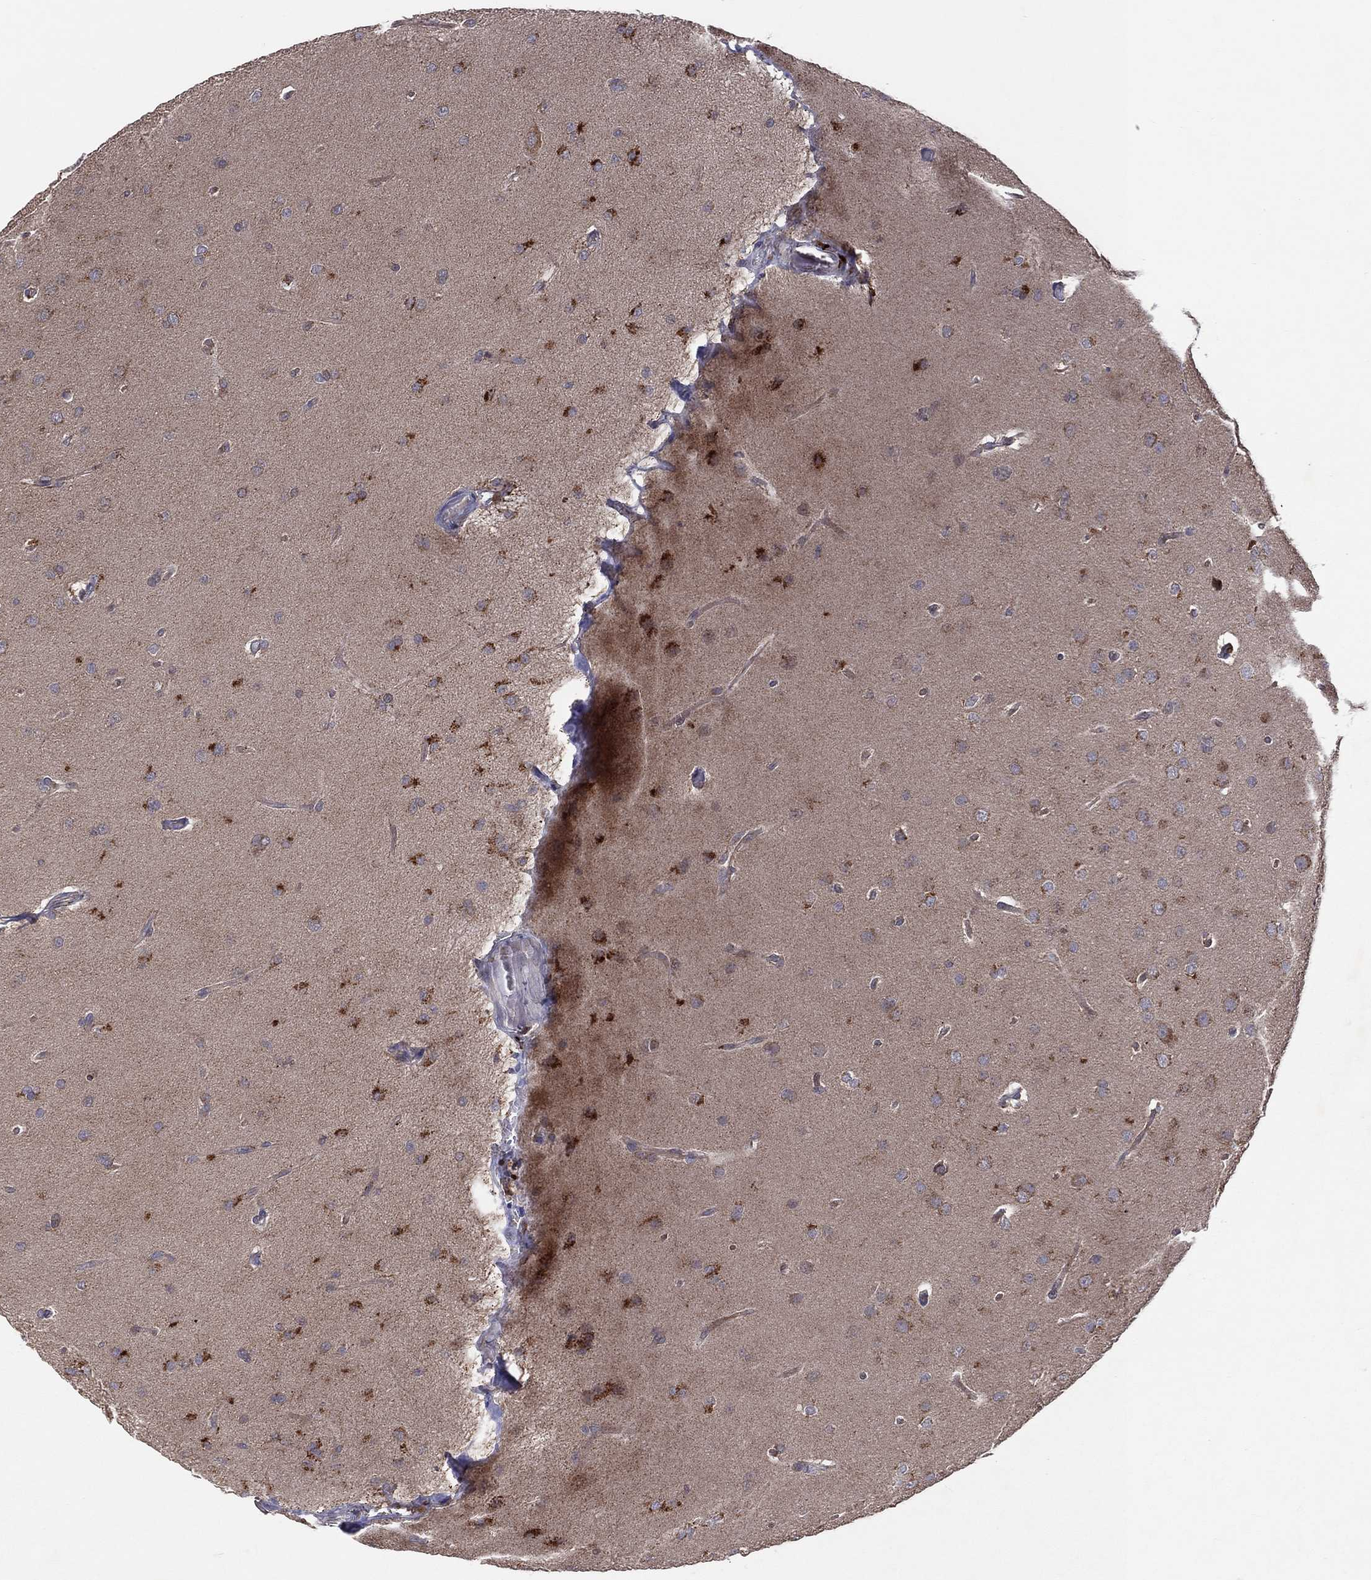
{"staining": {"intensity": "strong", "quantity": "25%-75%", "location": "cytoplasmic/membranous"}, "tissue": "glioma", "cell_type": "Tumor cells", "image_type": "cancer", "snomed": [{"axis": "morphology", "description": "Glioma, malignant, Low grade"}, {"axis": "topography", "description": "Brain"}], "caption": "There is high levels of strong cytoplasmic/membranous expression in tumor cells of malignant glioma (low-grade), as demonstrated by immunohistochemical staining (brown color).", "gene": "STARD3", "patient": {"sex": "female", "age": 32}}